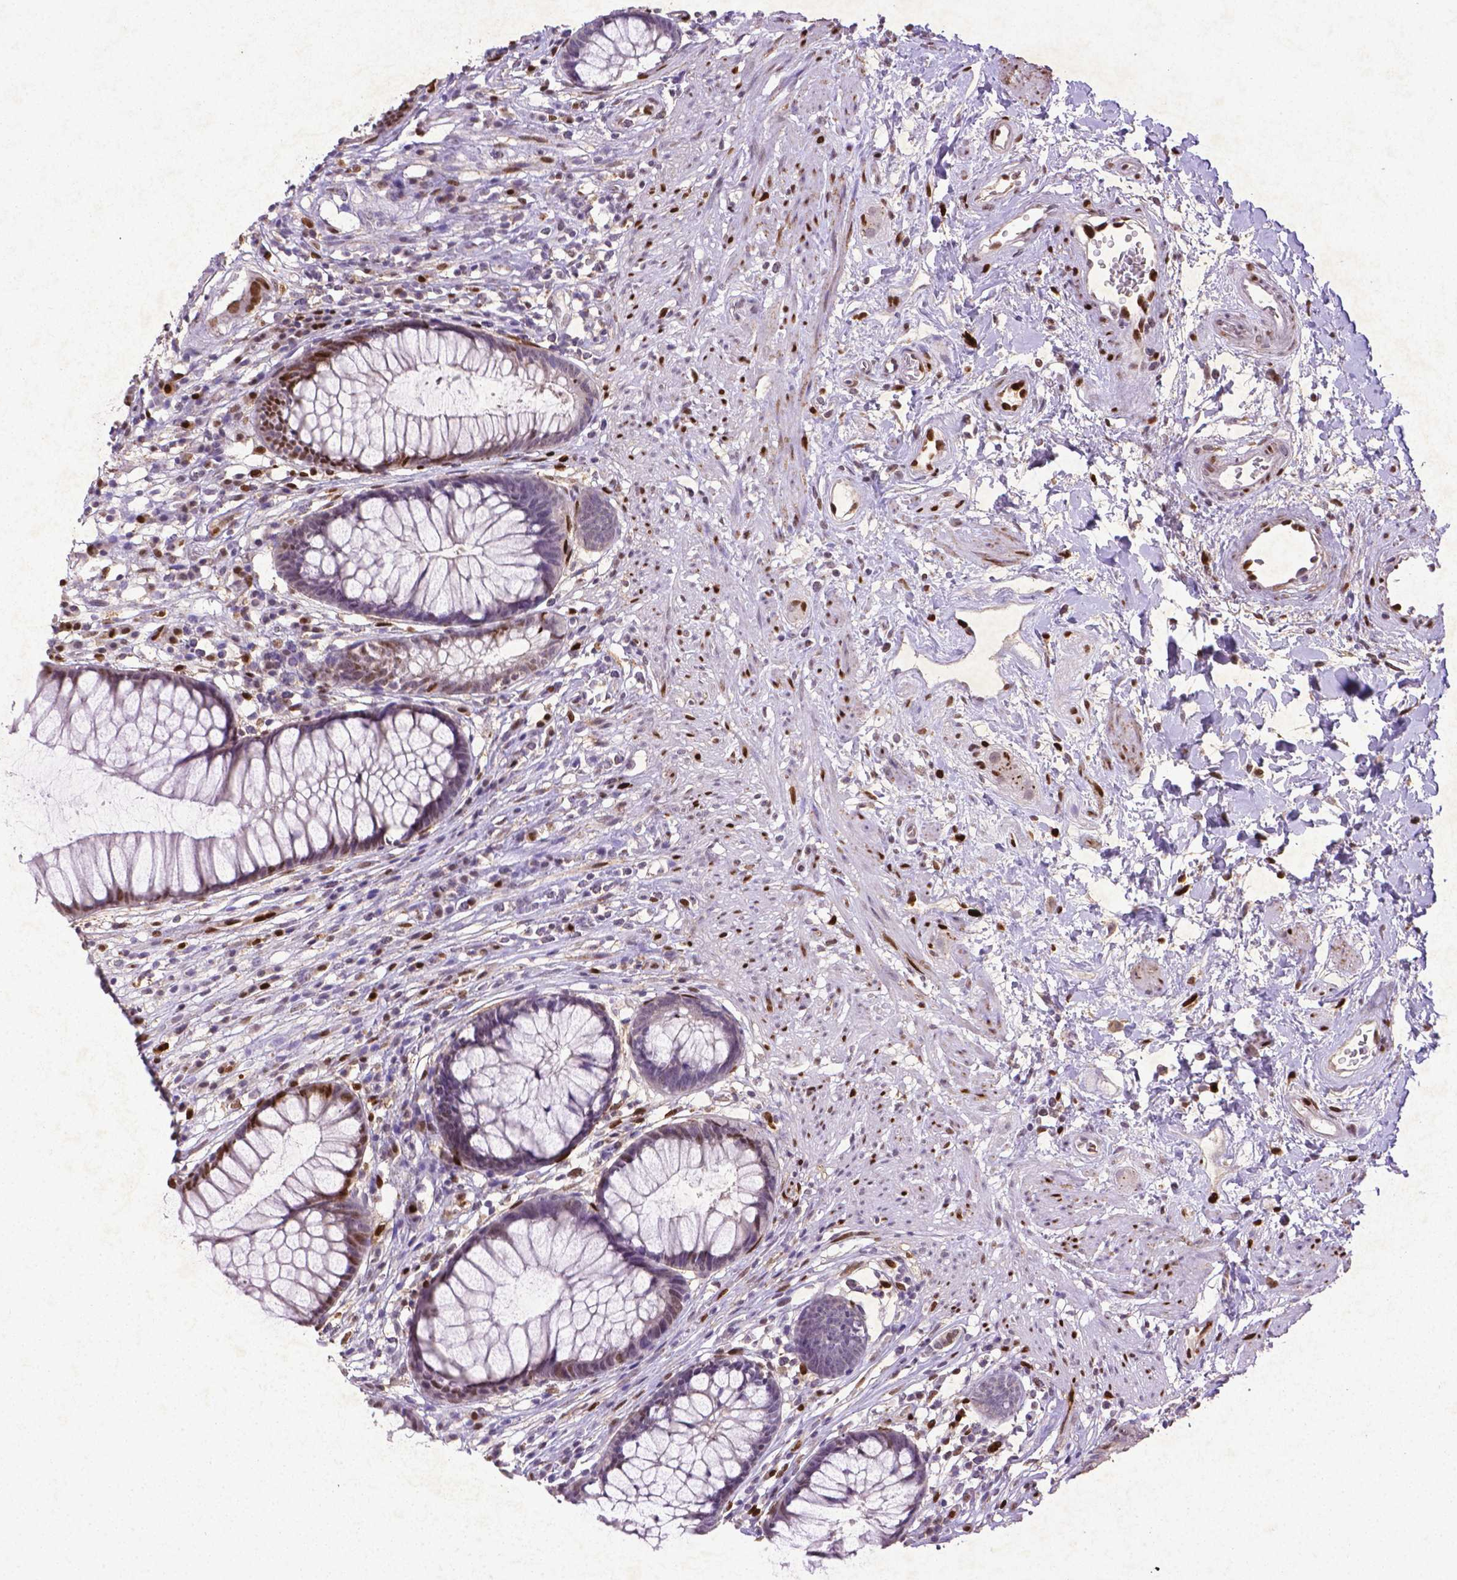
{"staining": {"intensity": "moderate", "quantity": "25%-75%", "location": "nuclear"}, "tissue": "rectum", "cell_type": "Glandular cells", "image_type": "normal", "snomed": [{"axis": "morphology", "description": "Normal tissue, NOS"}, {"axis": "topography", "description": "Smooth muscle"}, {"axis": "topography", "description": "Rectum"}], "caption": "The image shows a brown stain indicating the presence of a protein in the nuclear of glandular cells in rectum. Nuclei are stained in blue.", "gene": "CDKN1A", "patient": {"sex": "male", "age": 53}}